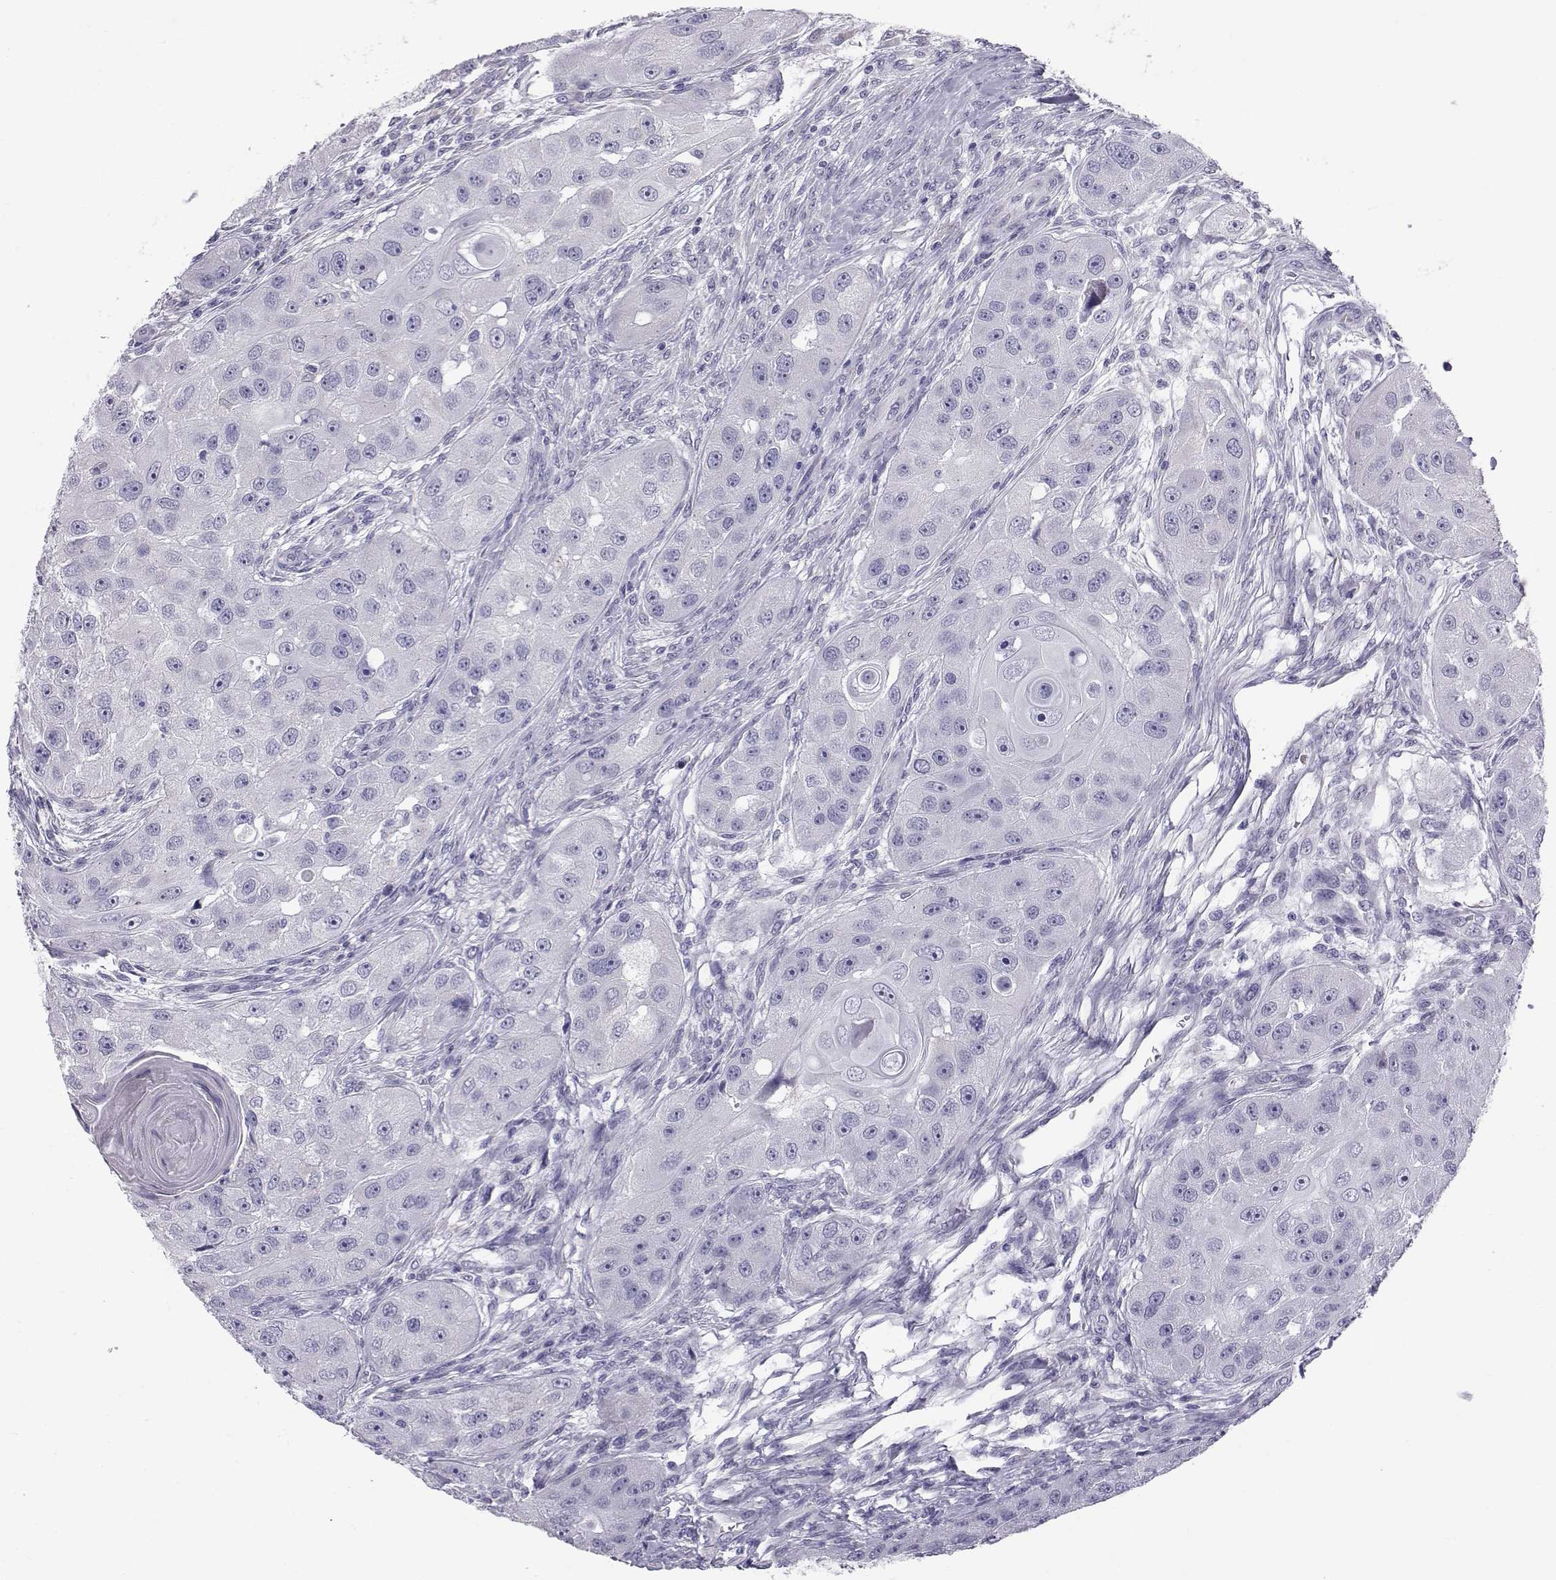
{"staining": {"intensity": "negative", "quantity": "none", "location": "none"}, "tissue": "head and neck cancer", "cell_type": "Tumor cells", "image_type": "cancer", "snomed": [{"axis": "morphology", "description": "Squamous cell carcinoma, NOS"}, {"axis": "topography", "description": "Head-Neck"}], "caption": "This is a histopathology image of IHC staining of head and neck cancer (squamous cell carcinoma), which shows no expression in tumor cells.", "gene": "RNASE12", "patient": {"sex": "male", "age": 51}}